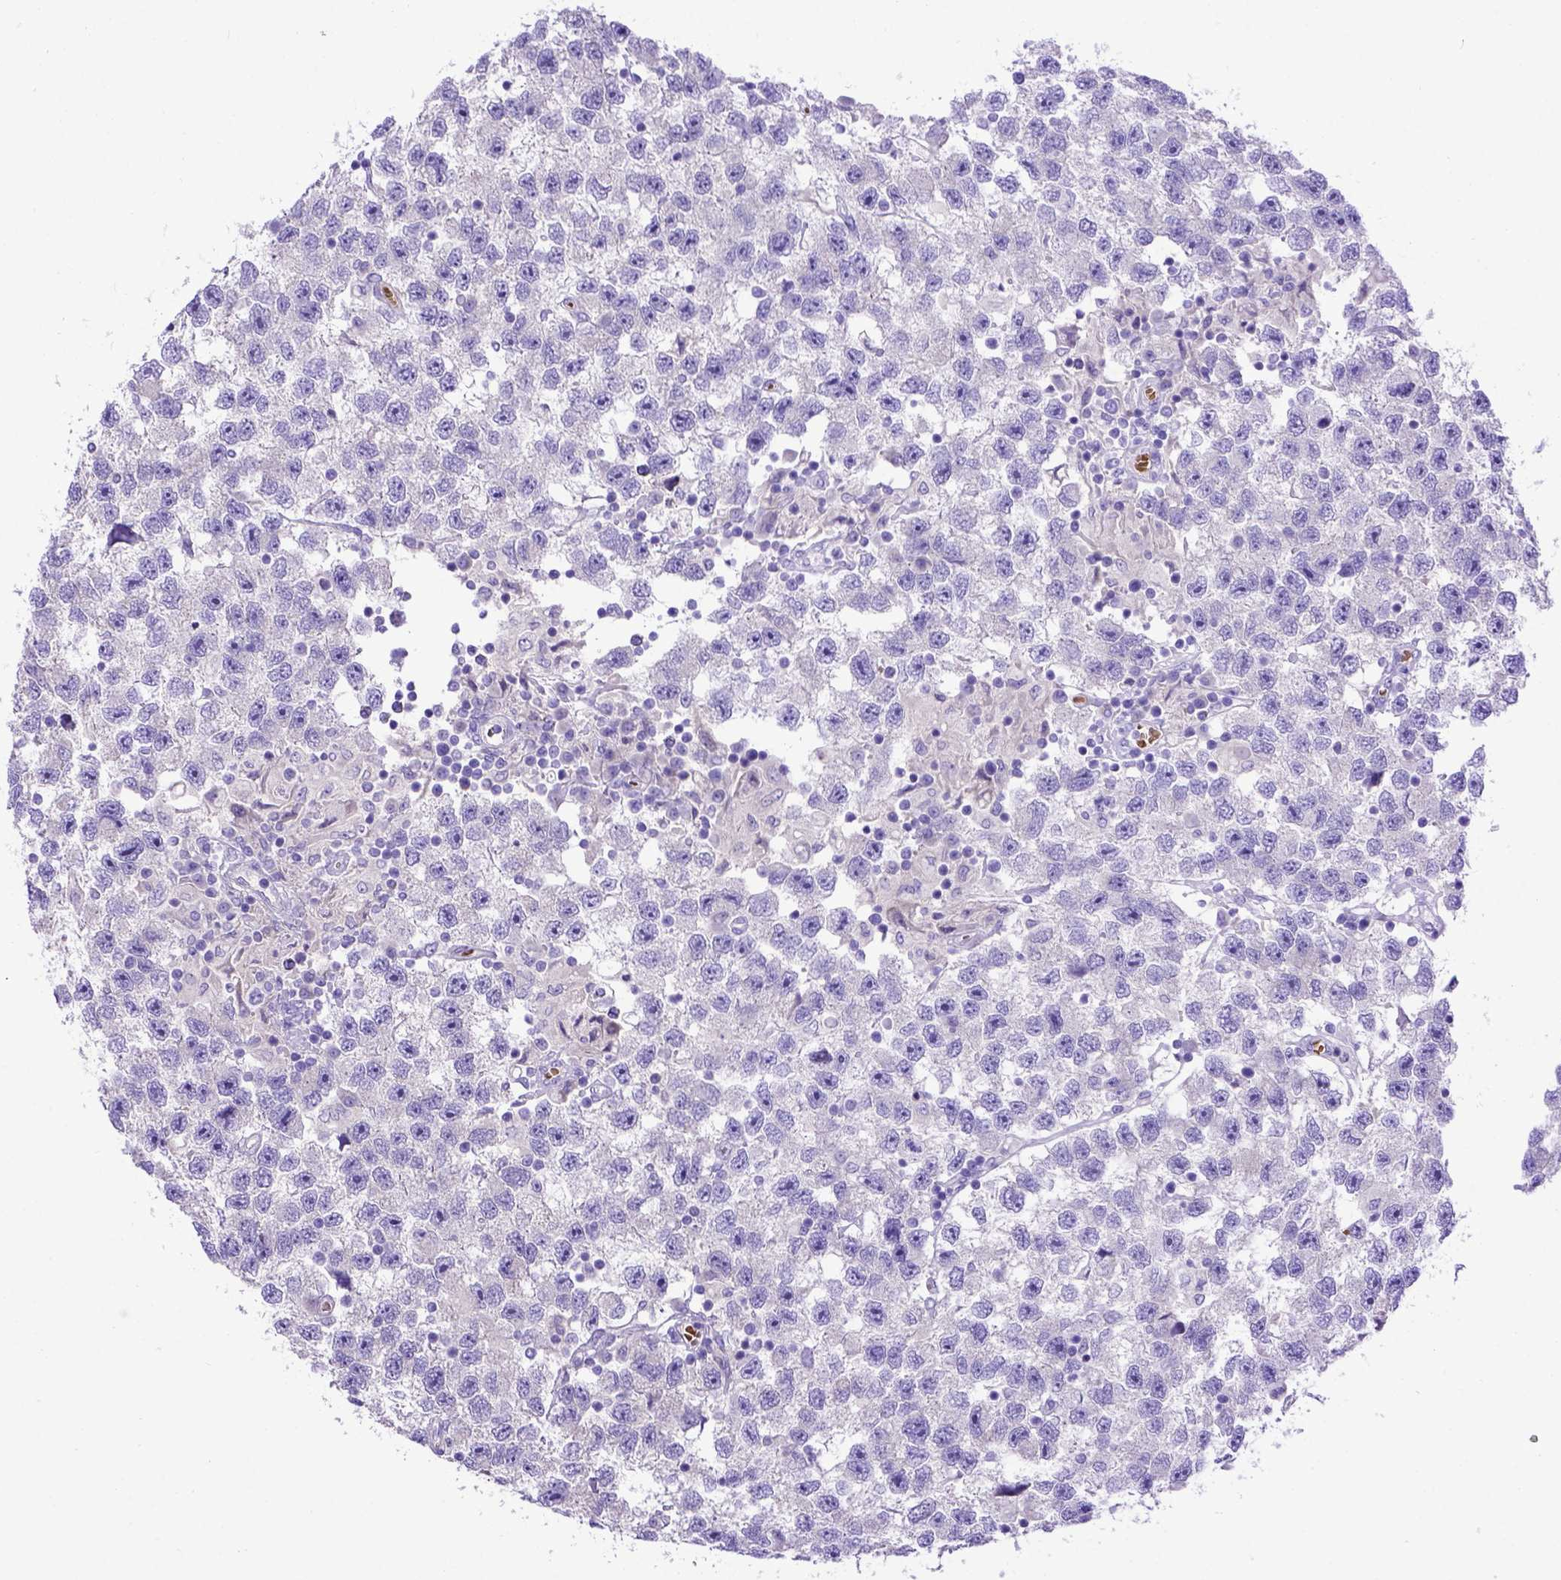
{"staining": {"intensity": "negative", "quantity": "none", "location": "none"}, "tissue": "testis cancer", "cell_type": "Tumor cells", "image_type": "cancer", "snomed": [{"axis": "morphology", "description": "Seminoma, NOS"}, {"axis": "topography", "description": "Testis"}], "caption": "This is a image of immunohistochemistry staining of testis cancer (seminoma), which shows no positivity in tumor cells. (Brightfield microscopy of DAB (3,3'-diaminobenzidine) IHC at high magnification).", "gene": "ADAM12", "patient": {"sex": "male", "age": 26}}